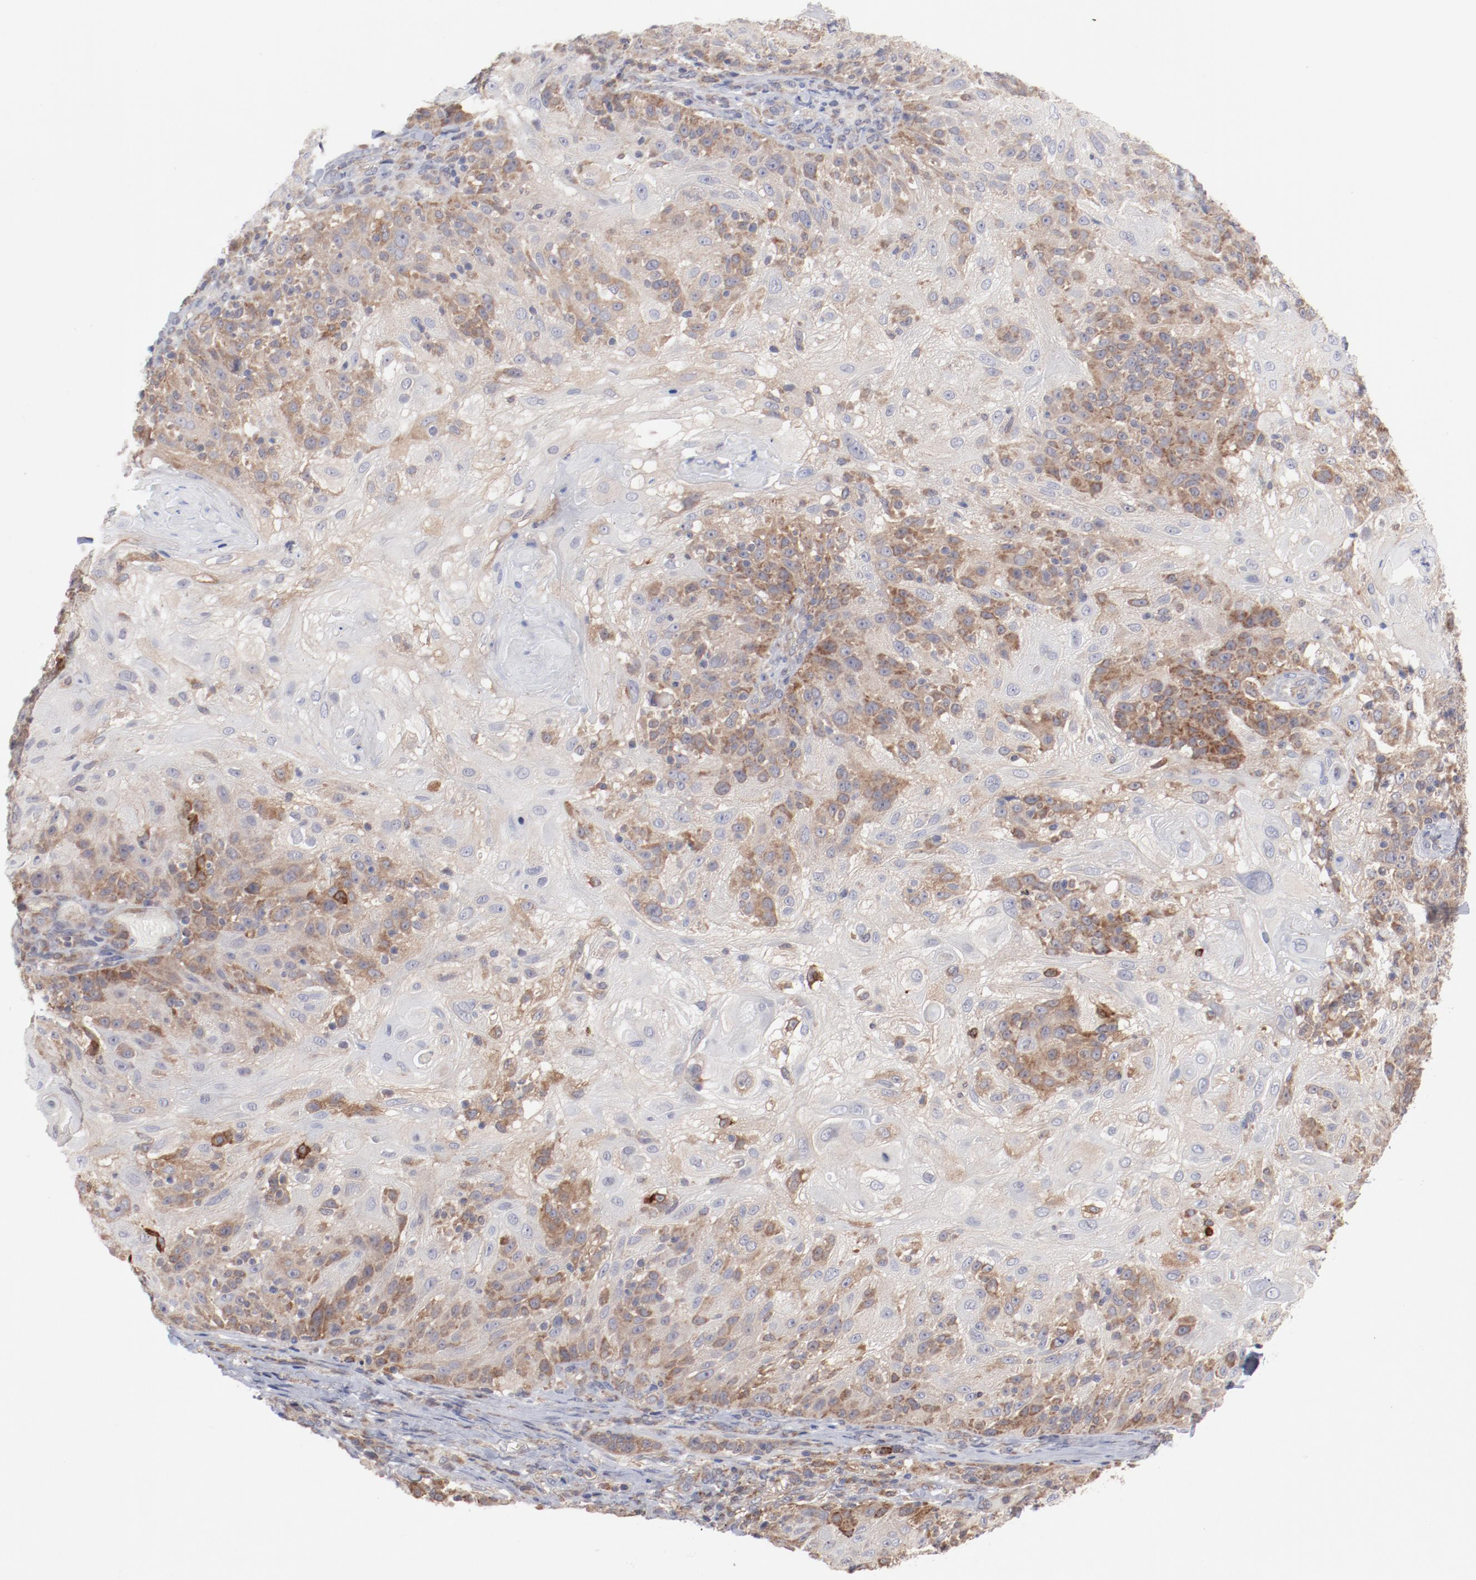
{"staining": {"intensity": "moderate", "quantity": ">75%", "location": "cytoplasmic/membranous"}, "tissue": "skin cancer", "cell_type": "Tumor cells", "image_type": "cancer", "snomed": [{"axis": "morphology", "description": "Normal tissue, NOS"}, {"axis": "morphology", "description": "Squamous cell carcinoma, NOS"}, {"axis": "topography", "description": "Skin"}], "caption": "This is a histology image of immunohistochemistry (IHC) staining of skin cancer, which shows moderate expression in the cytoplasmic/membranous of tumor cells.", "gene": "PPFIBP2", "patient": {"sex": "female", "age": 83}}